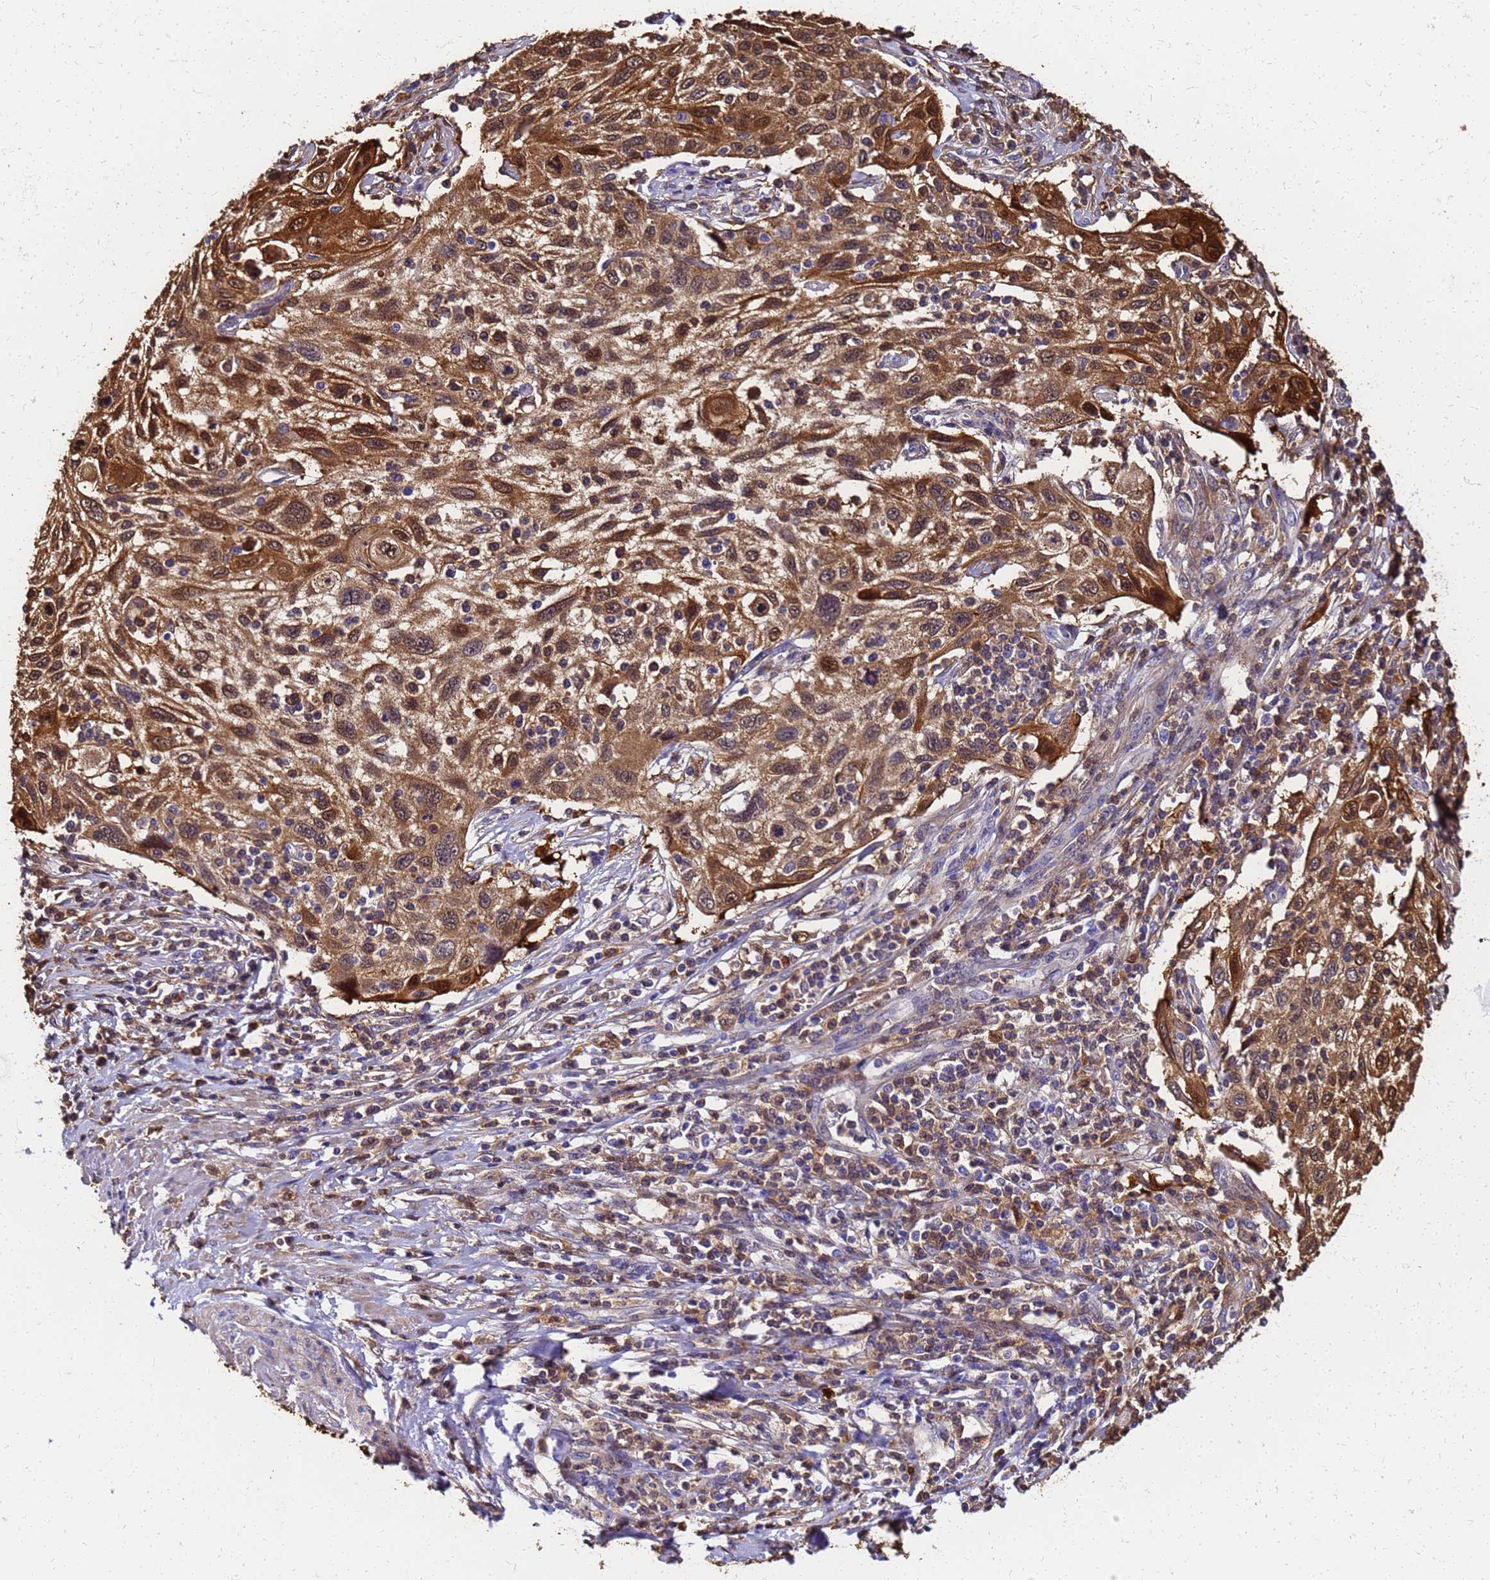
{"staining": {"intensity": "strong", "quantity": ">75%", "location": "cytoplasmic/membranous,nuclear"}, "tissue": "cervical cancer", "cell_type": "Tumor cells", "image_type": "cancer", "snomed": [{"axis": "morphology", "description": "Squamous cell carcinoma, NOS"}, {"axis": "topography", "description": "Cervix"}], "caption": "Cervical cancer was stained to show a protein in brown. There is high levels of strong cytoplasmic/membranous and nuclear staining in about >75% of tumor cells.", "gene": "S100A11", "patient": {"sex": "female", "age": 70}}